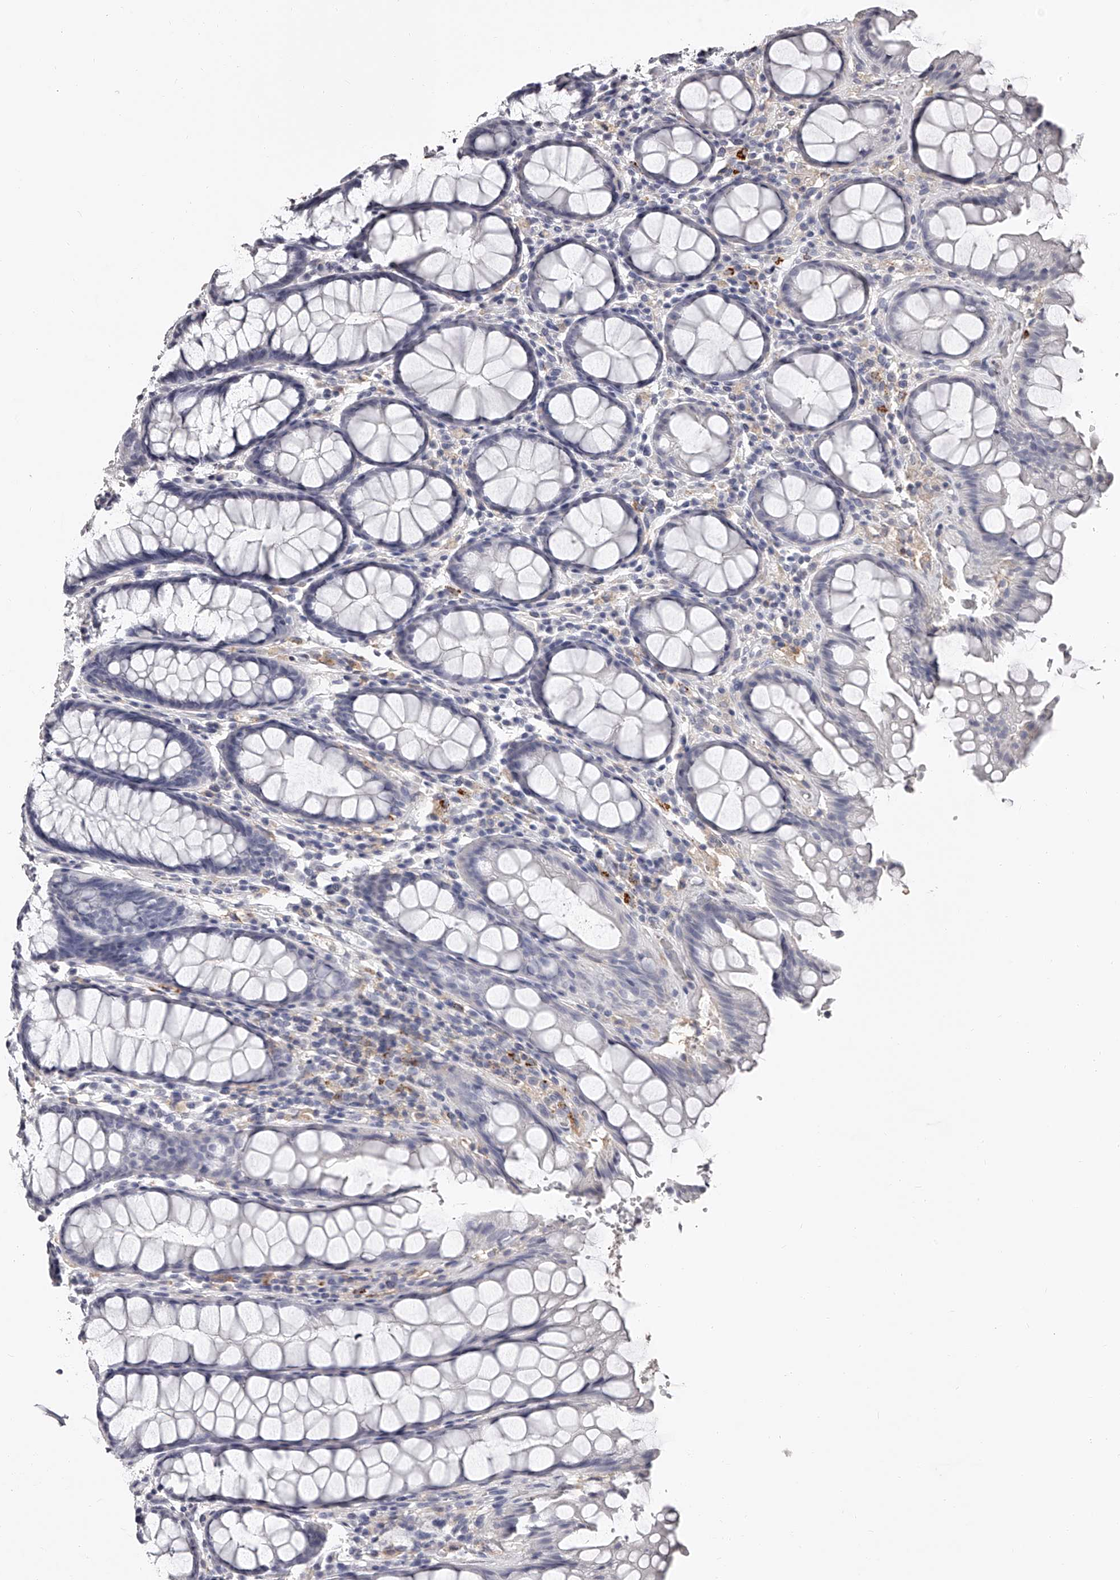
{"staining": {"intensity": "negative", "quantity": "none", "location": "none"}, "tissue": "rectum", "cell_type": "Glandular cells", "image_type": "normal", "snomed": [{"axis": "morphology", "description": "Normal tissue, NOS"}, {"axis": "topography", "description": "Rectum"}], "caption": "This is a photomicrograph of immunohistochemistry (IHC) staining of normal rectum, which shows no staining in glandular cells.", "gene": "PACSIN1", "patient": {"sex": "male", "age": 64}}